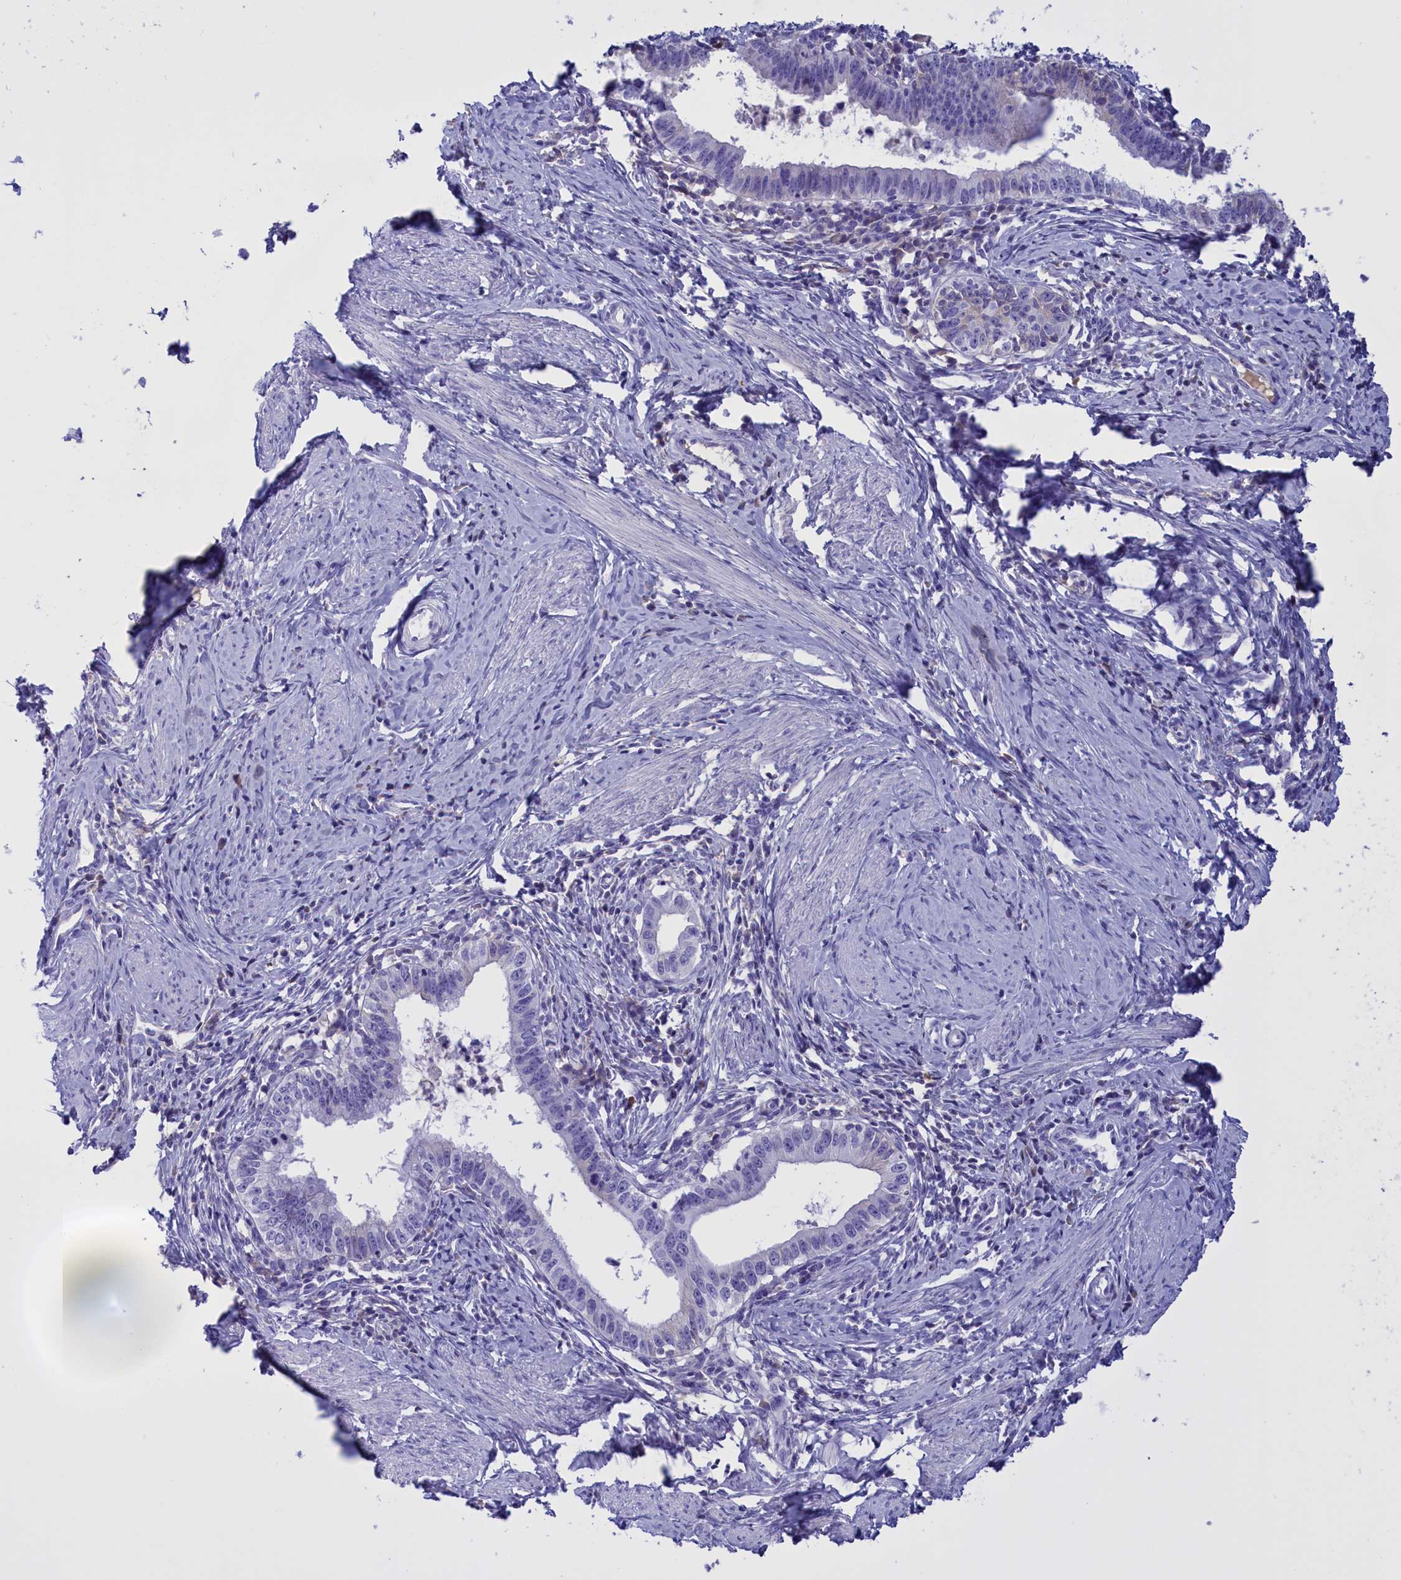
{"staining": {"intensity": "negative", "quantity": "none", "location": "none"}, "tissue": "cervical cancer", "cell_type": "Tumor cells", "image_type": "cancer", "snomed": [{"axis": "morphology", "description": "Adenocarcinoma, NOS"}, {"axis": "topography", "description": "Cervix"}], "caption": "Cervical cancer (adenocarcinoma) was stained to show a protein in brown. There is no significant expression in tumor cells. (Brightfield microscopy of DAB immunohistochemistry (IHC) at high magnification).", "gene": "PROK2", "patient": {"sex": "female", "age": 36}}